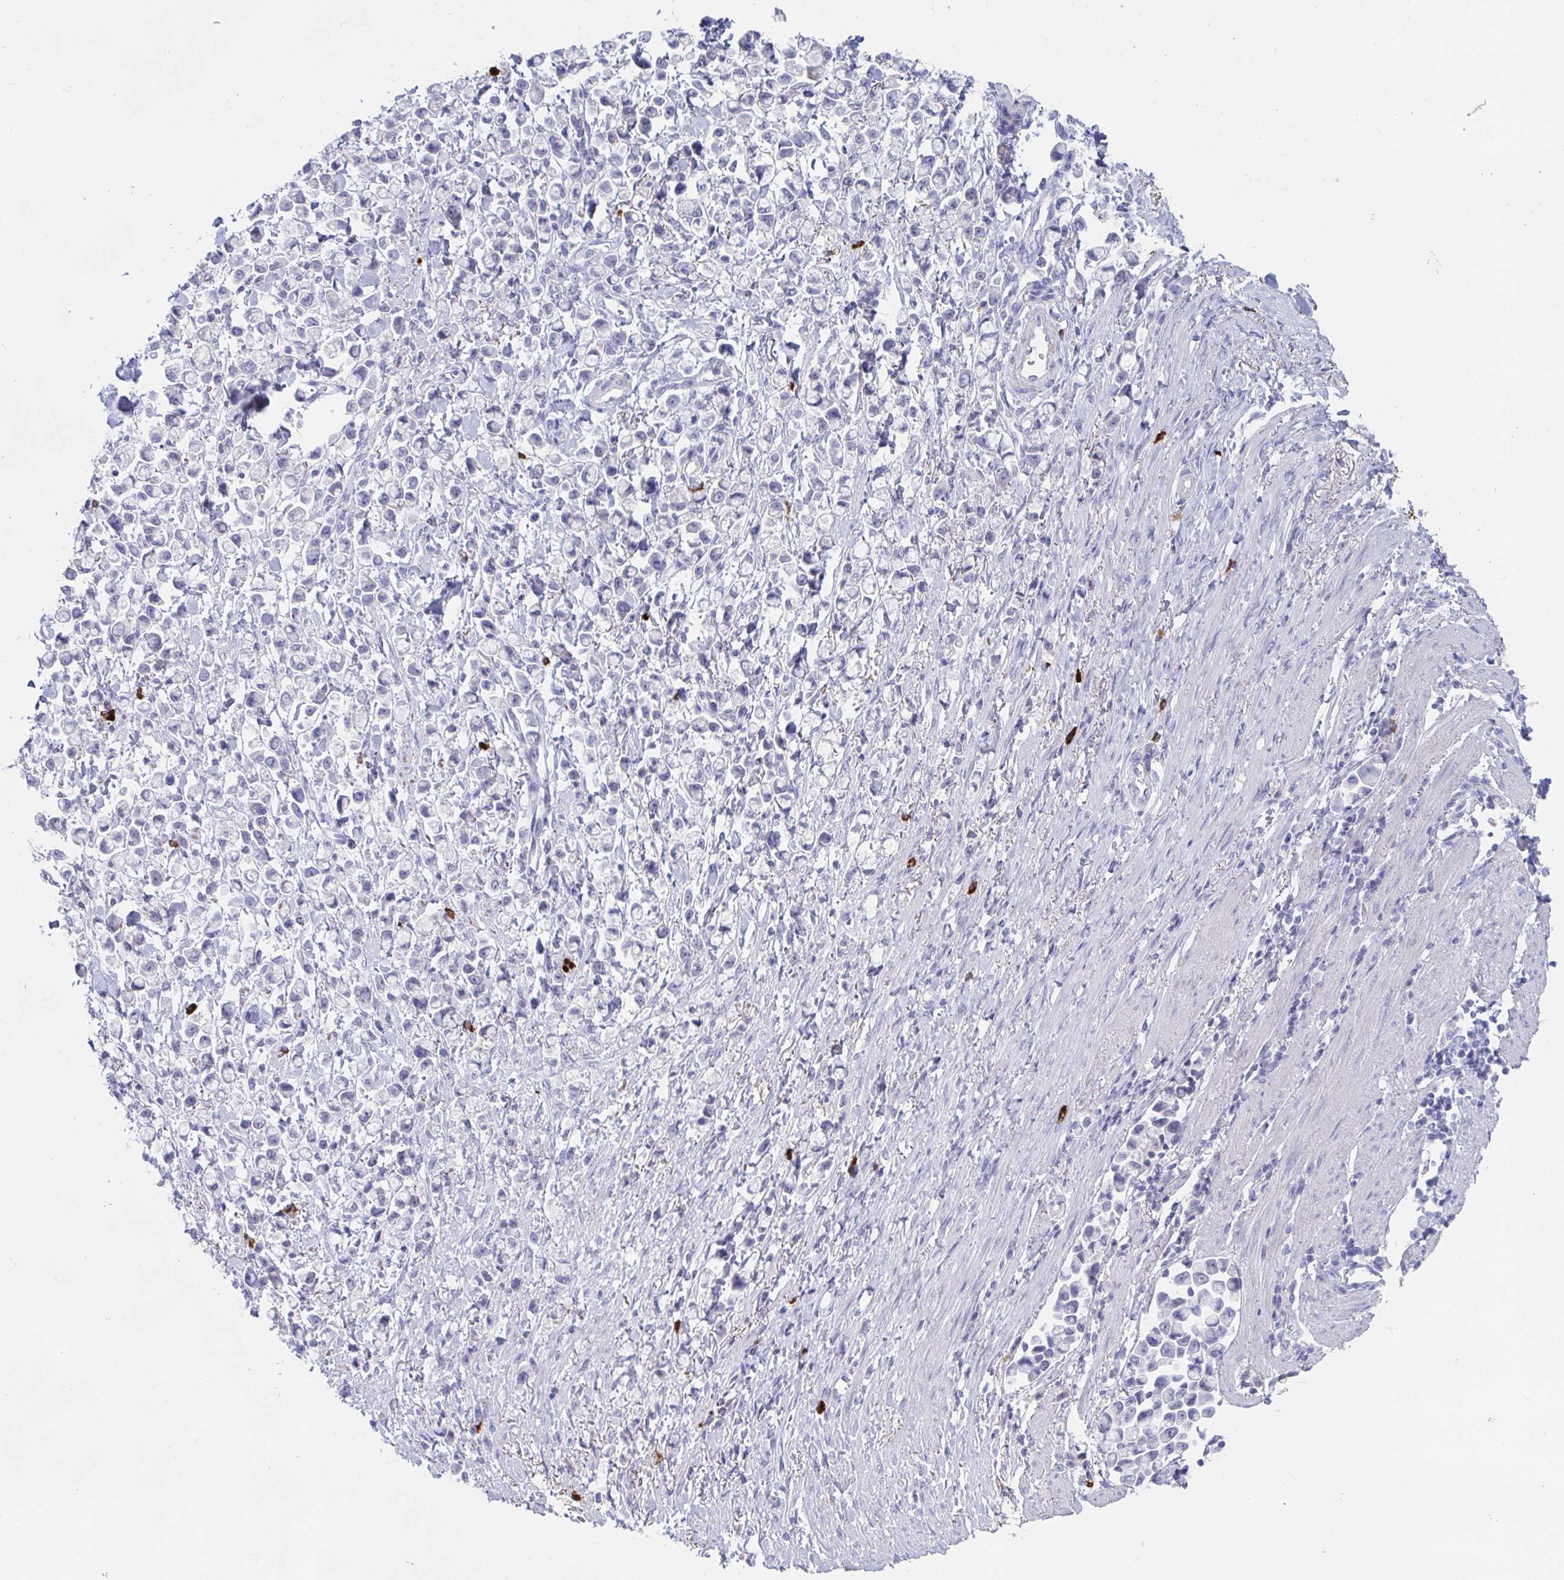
{"staining": {"intensity": "negative", "quantity": "none", "location": "none"}, "tissue": "stomach cancer", "cell_type": "Tumor cells", "image_type": "cancer", "snomed": [{"axis": "morphology", "description": "Adenocarcinoma, NOS"}, {"axis": "topography", "description": "Stomach"}], "caption": "Immunohistochemical staining of stomach adenocarcinoma demonstrates no significant expression in tumor cells. (DAB (3,3'-diaminobenzidine) IHC visualized using brightfield microscopy, high magnification).", "gene": "KCNK5", "patient": {"sex": "female", "age": 81}}